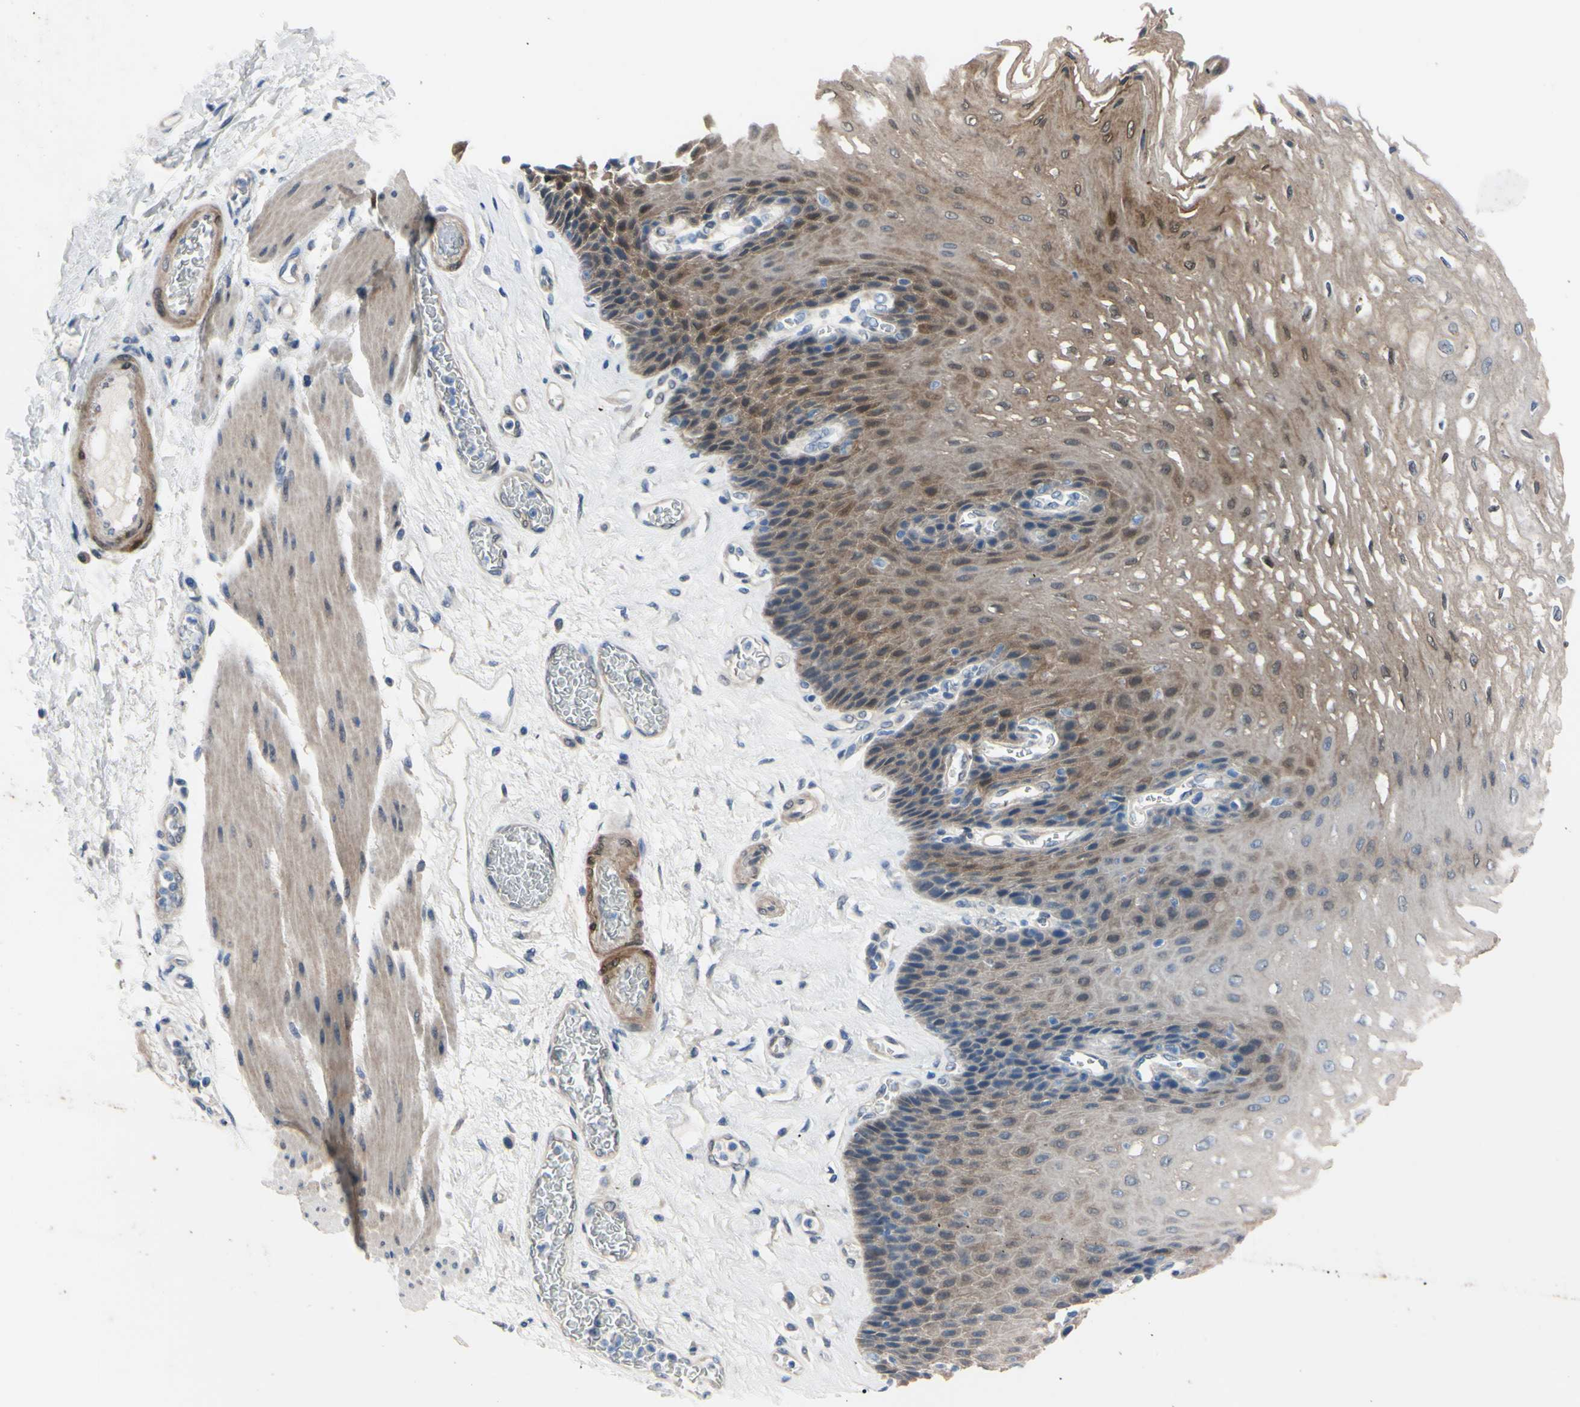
{"staining": {"intensity": "moderate", "quantity": "25%-75%", "location": "cytoplasmic/membranous"}, "tissue": "esophagus", "cell_type": "Squamous epithelial cells", "image_type": "normal", "snomed": [{"axis": "morphology", "description": "Normal tissue, NOS"}, {"axis": "topography", "description": "Esophagus"}], "caption": "Protein expression analysis of normal esophagus reveals moderate cytoplasmic/membranous staining in approximately 25%-75% of squamous epithelial cells. The staining is performed using DAB (3,3'-diaminobenzidine) brown chromogen to label protein expression. The nuclei are counter-stained blue using hematoxylin.", "gene": "NOL3", "patient": {"sex": "female", "age": 72}}